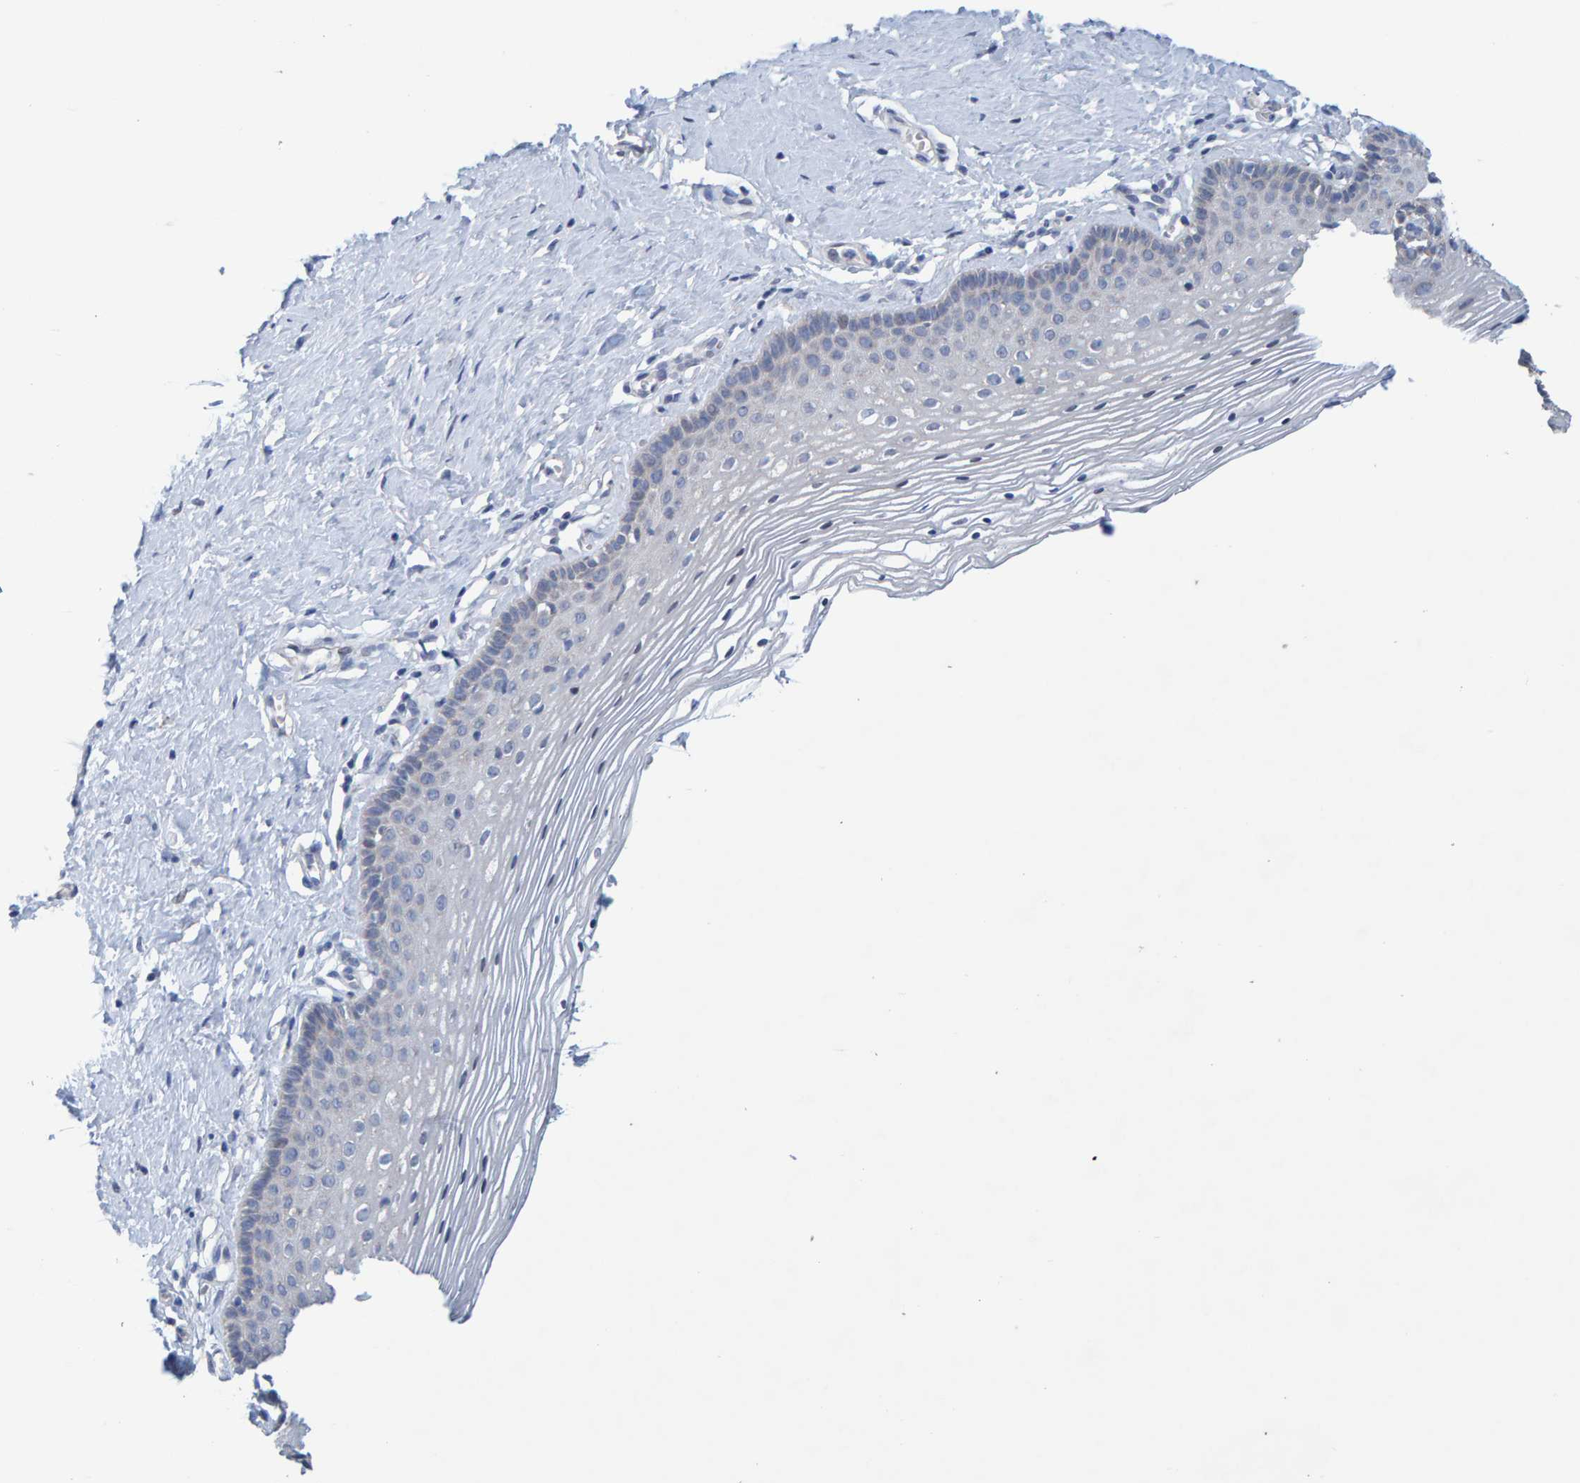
{"staining": {"intensity": "weak", "quantity": "25%-75%", "location": "nuclear"}, "tissue": "vagina", "cell_type": "Squamous epithelial cells", "image_type": "normal", "snomed": [{"axis": "morphology", "description": "Normal tissue, NOS"}, {"axis": "topography", "description": "Vagina"}], "caption": "Immunohistochemistry (IHC) (DAB (3,3'-diaminobenzidine)) staining of unremarkable vagina reveals weak nuclear protein expression in approximately 25%-75% of squamous epithelial cells.", "gene": "USP43", "patient": {"sex": "female", "age": 32}}